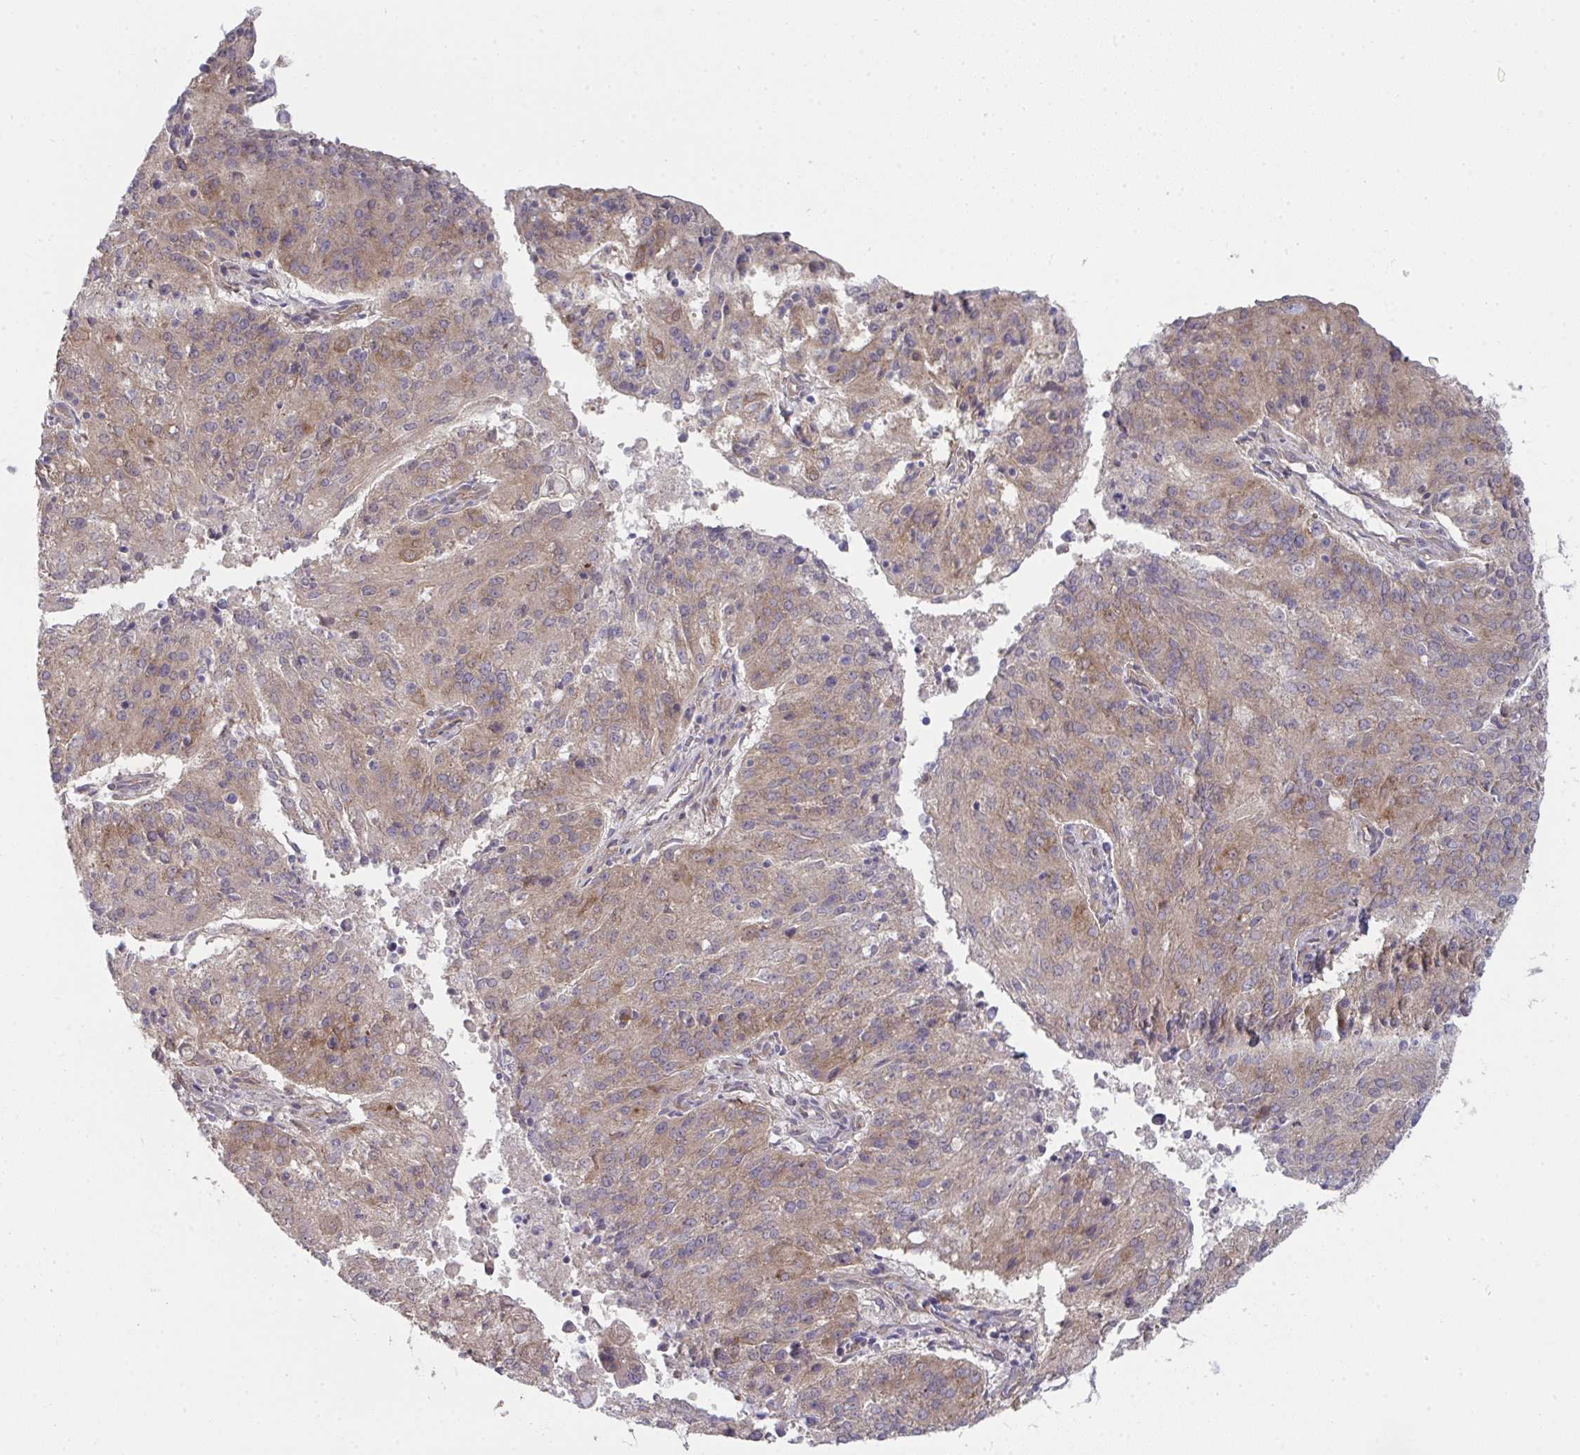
{"staining": {"intensity": "weak", "quantity": ">75%", "location": "cytoplasmic/membranous"}, "tissue": "endometrial cancer", "cell_type": "Tumor cells", "image_type": "cancer", "snomed": [{"axis": "morphology", "description": "Adenocarcinoma, NOS"}, {"axis": "topography", "description": "Endometrium"}], "caption": "IHC of endometrial cancer (adenocarcinoma) displays low levels of weak cytoplasmic/membranous positivity in approximately >75% of tumor cells.", "gene": "CASP9", "patient": {"sex": "female", "age": 82}}